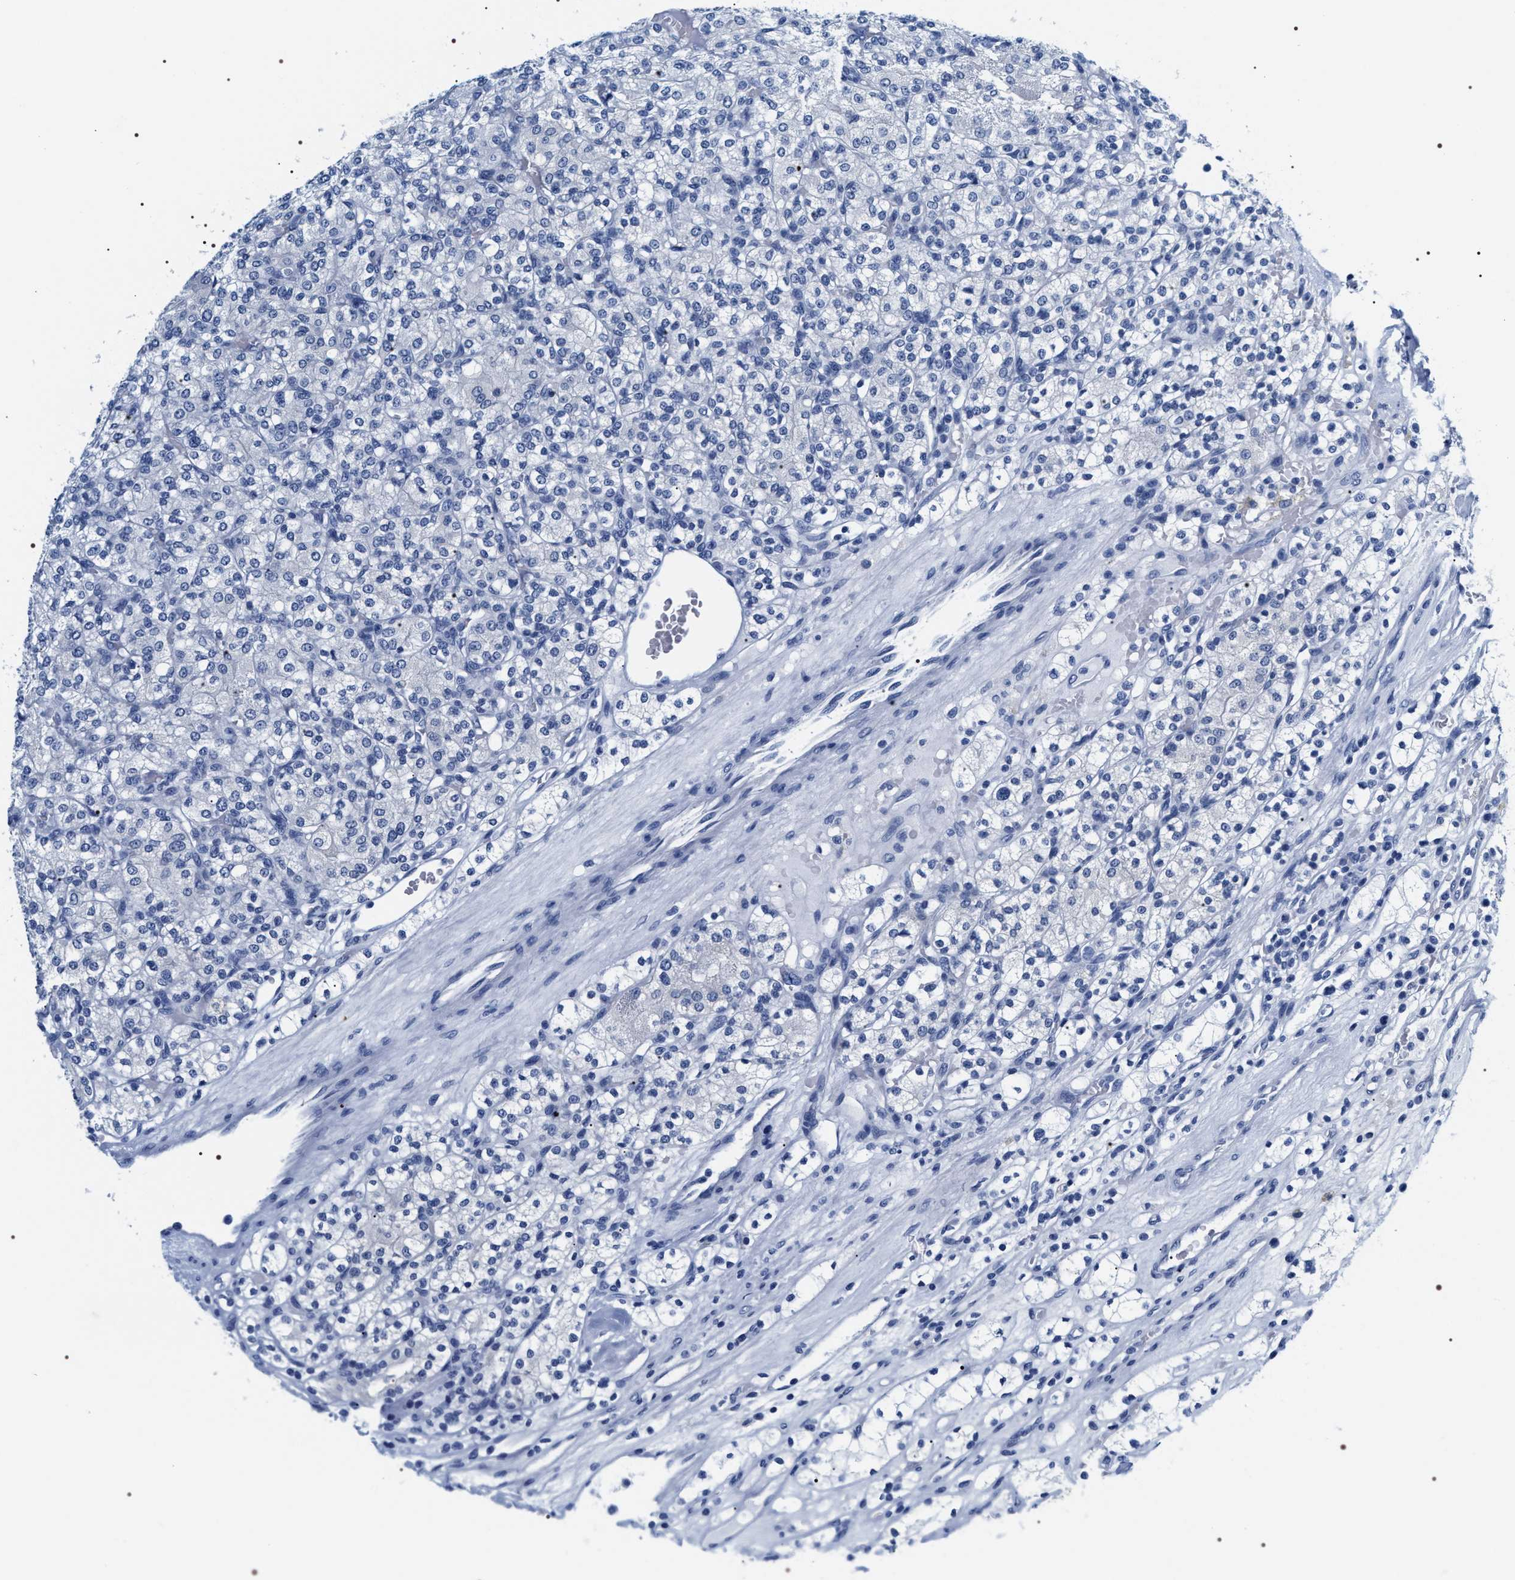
{"staining": {"intensity": "negative", "quantity": "none", "location": "none"}, "tissue": "renal cancer", "cell_type": "Tumor cells", "image_type": "cancer", "snomed": [{"axis": "morphology", "description": "Adenocarcinoma, NOS"}, {"axis": "topography", "description": "Kidney"}], "caption": "High magnification brightfield microscopy of adenocarcinoma (renal) stained with DAB (brown) and counterstained with hematoxylin (blue): tumor cells show no significant staining.", "gene": "ADH4", "patient": {"sex": "male", "age": 77}}